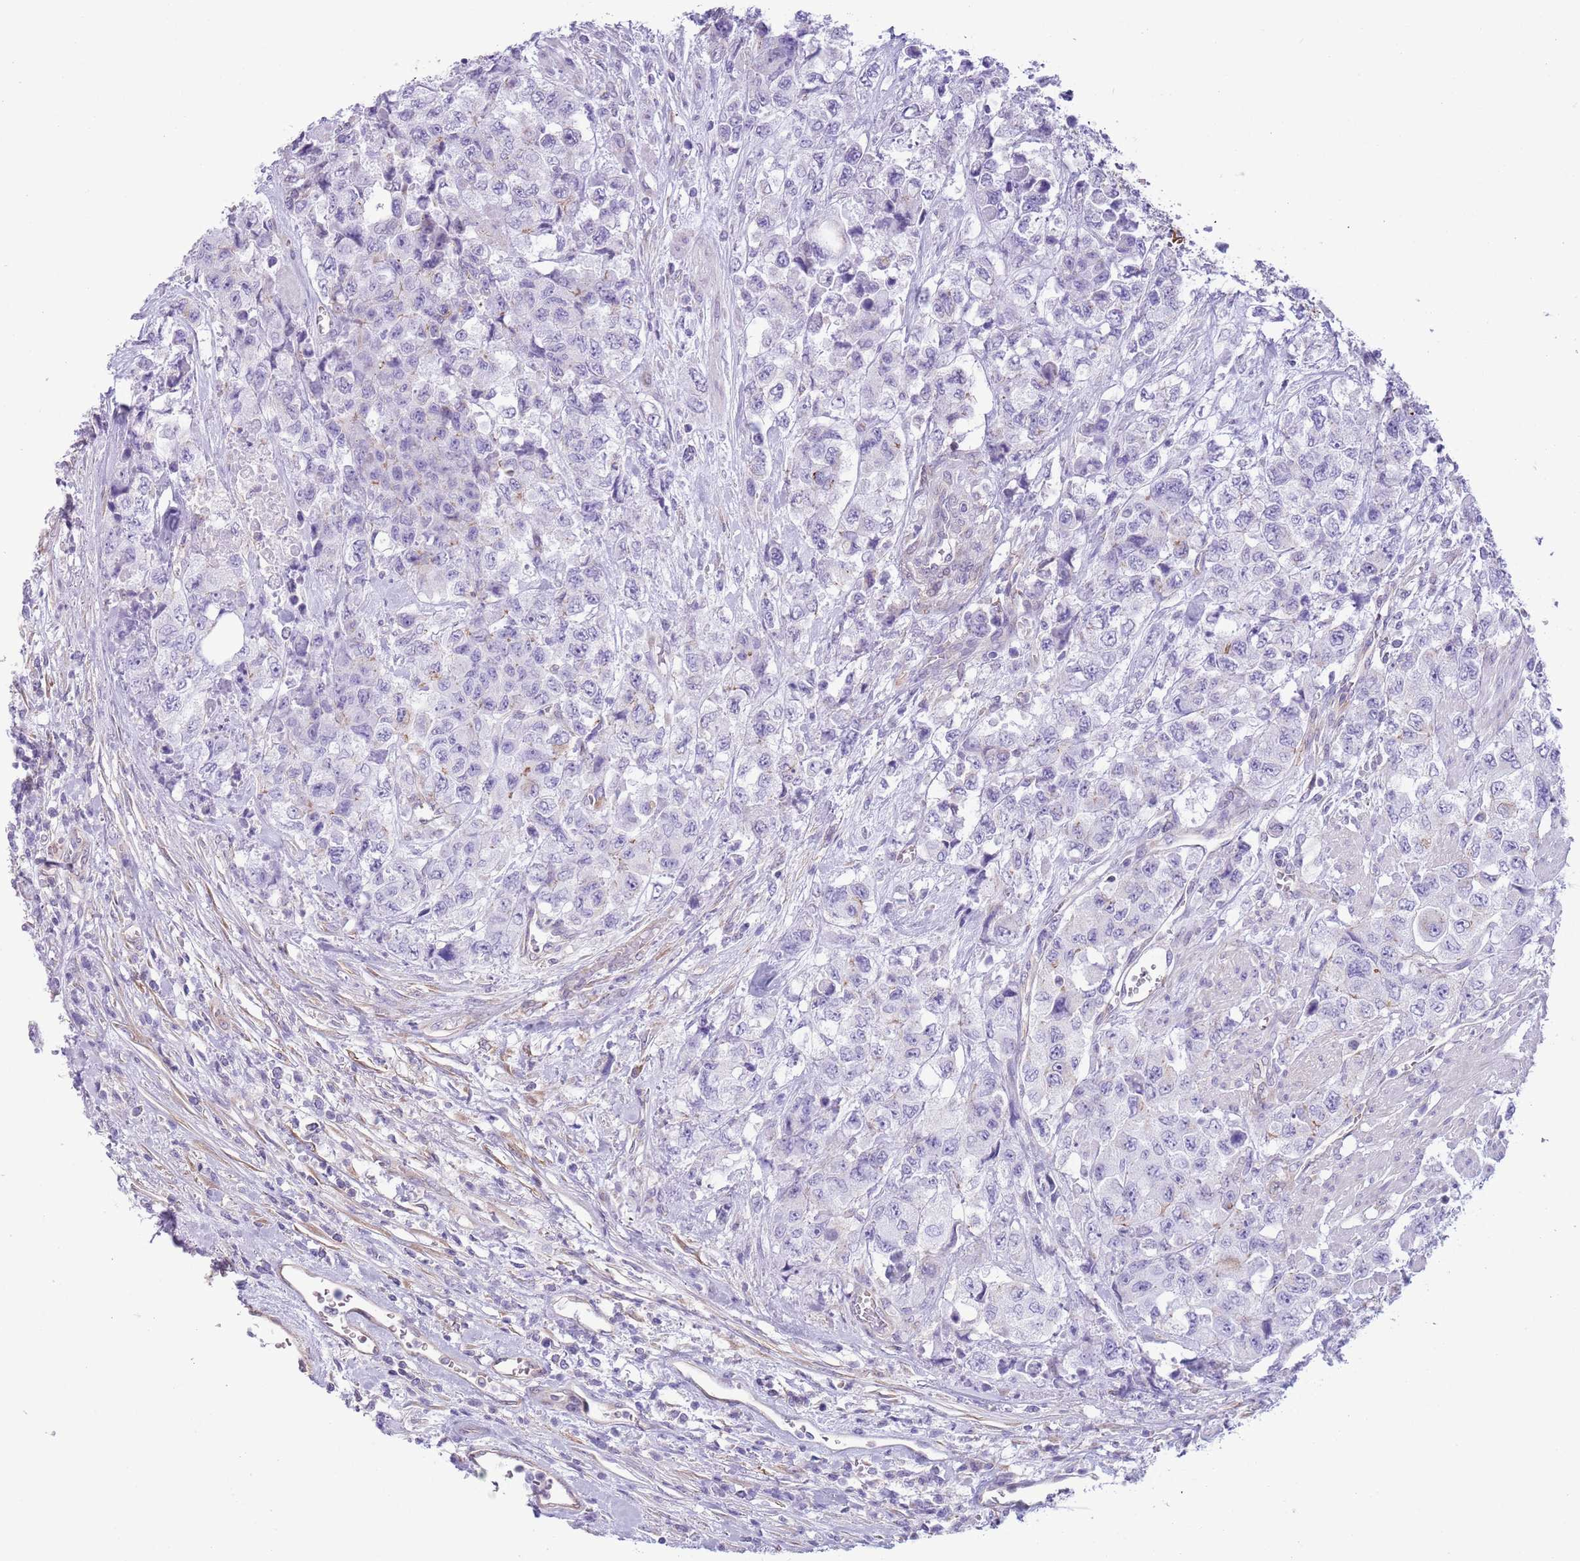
{"staining": {"intensity": "negative", "quantity": "none", "location": "none"}, "tissue": "urothelial cancer", "cell_type": "Tumor cells", "image_type": "cancer", "snomed": [{"axis": "morphology", "description": "Urothelial carcinoma, High grade"}, {"axis": "topography", "description": "Urinary bladder"}], "caption": "High power microscopy histopathology image of an immunohistochemistry (IHC) photomicrograph of urothelial cancer, revealing no significant staining in tumor cells.", "gene": "RBP3", "patient": {"sex": "female", "age": 78}}